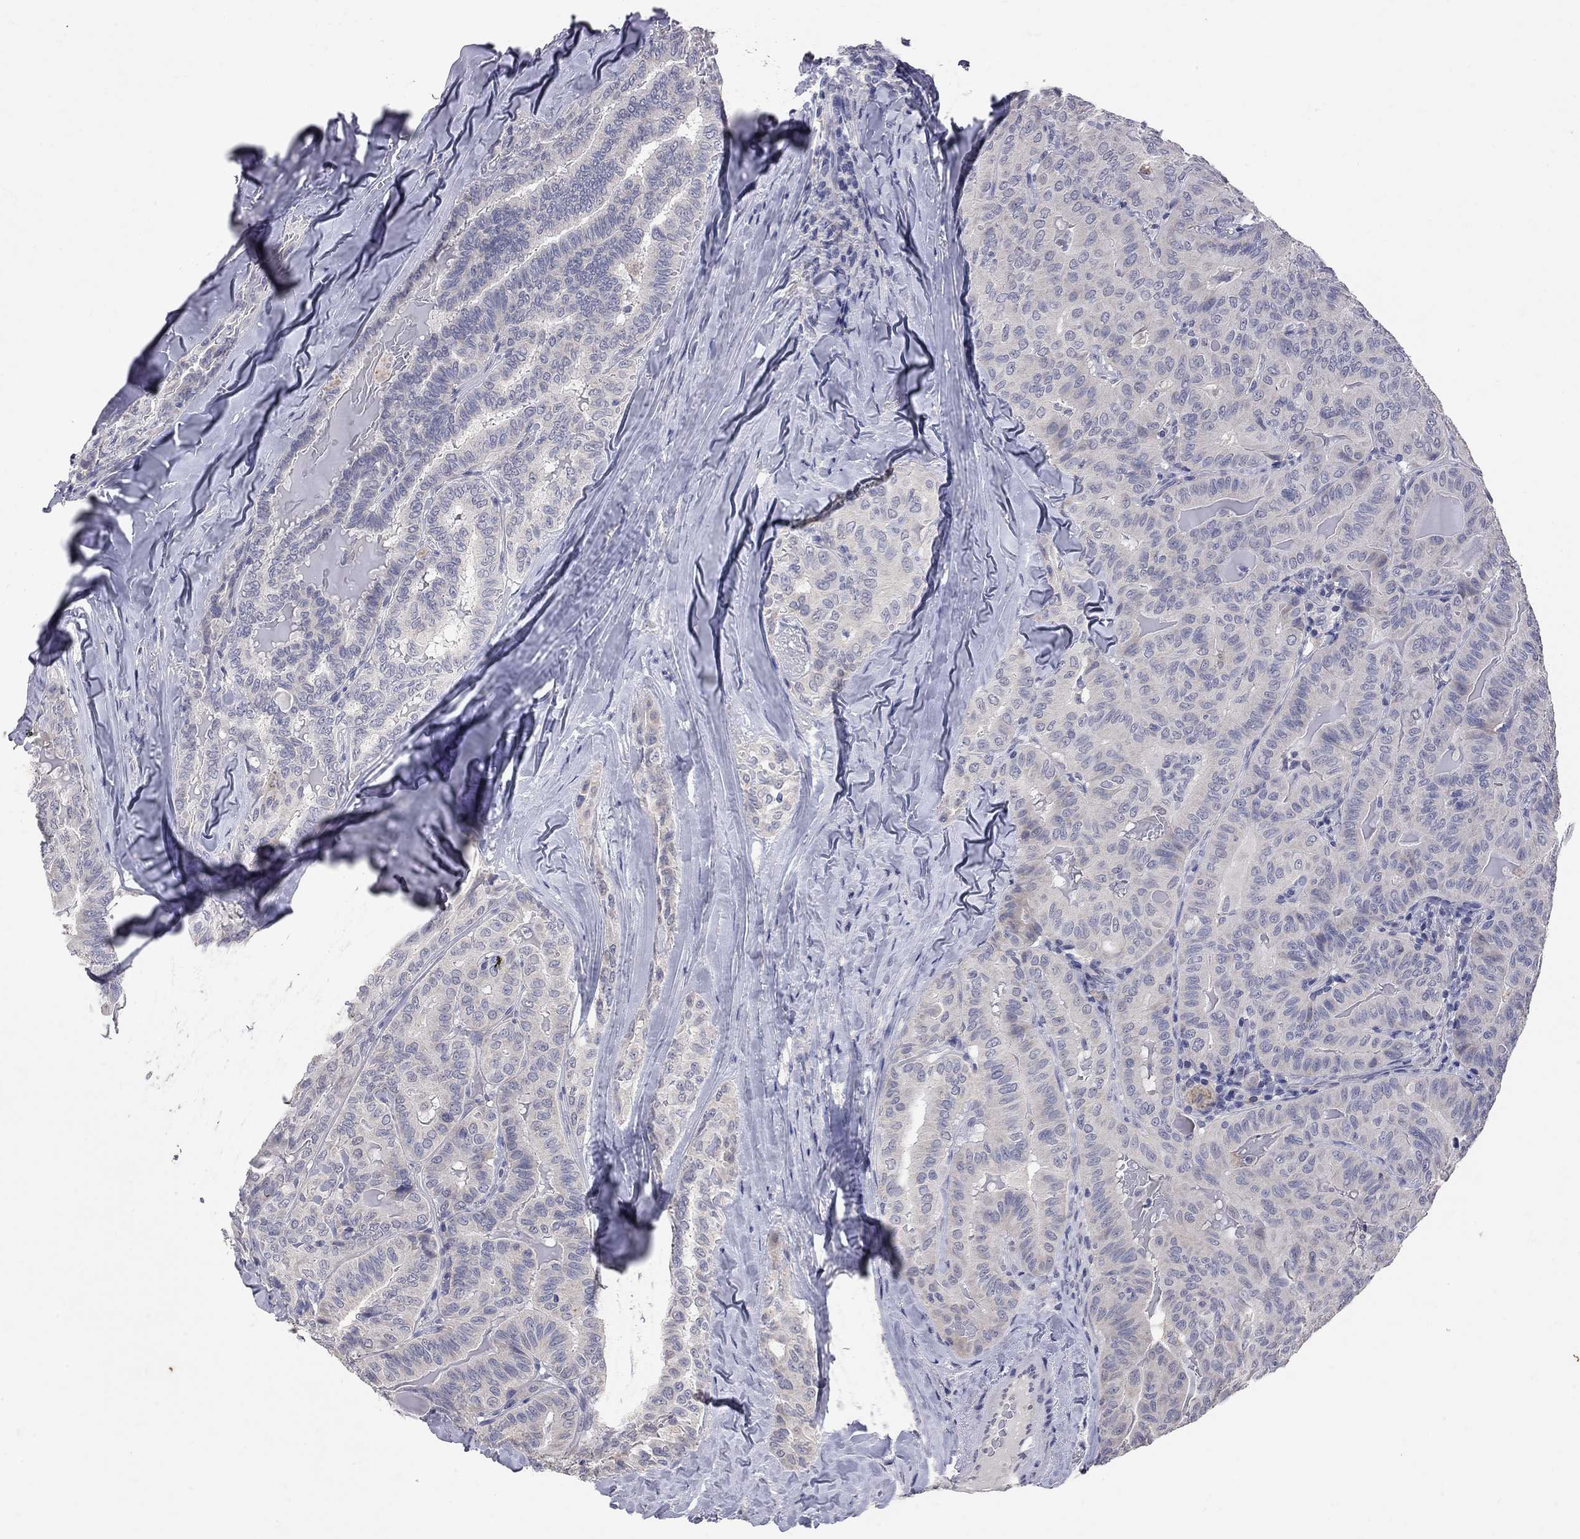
{"staining": {"intensity": "negative", "quantity": "none", "location": "none"}, "tissue": "thyroid cancer", "cell_type": "Tumor cells", "image_type": "cancer", "snomed": [{"axis": "morphology", "description": "Papillary adenocarcinoma, NOS"}, {"axis": "topography", "description": "Thyroid gland"}], "caption": "Immunohistochemical staining of human papillary adenocarcinoma (thyroid) reveals no significant positivity in tumor cells.", "gene": "NOS2", "patient": {"sex": "female", "age": 68}}